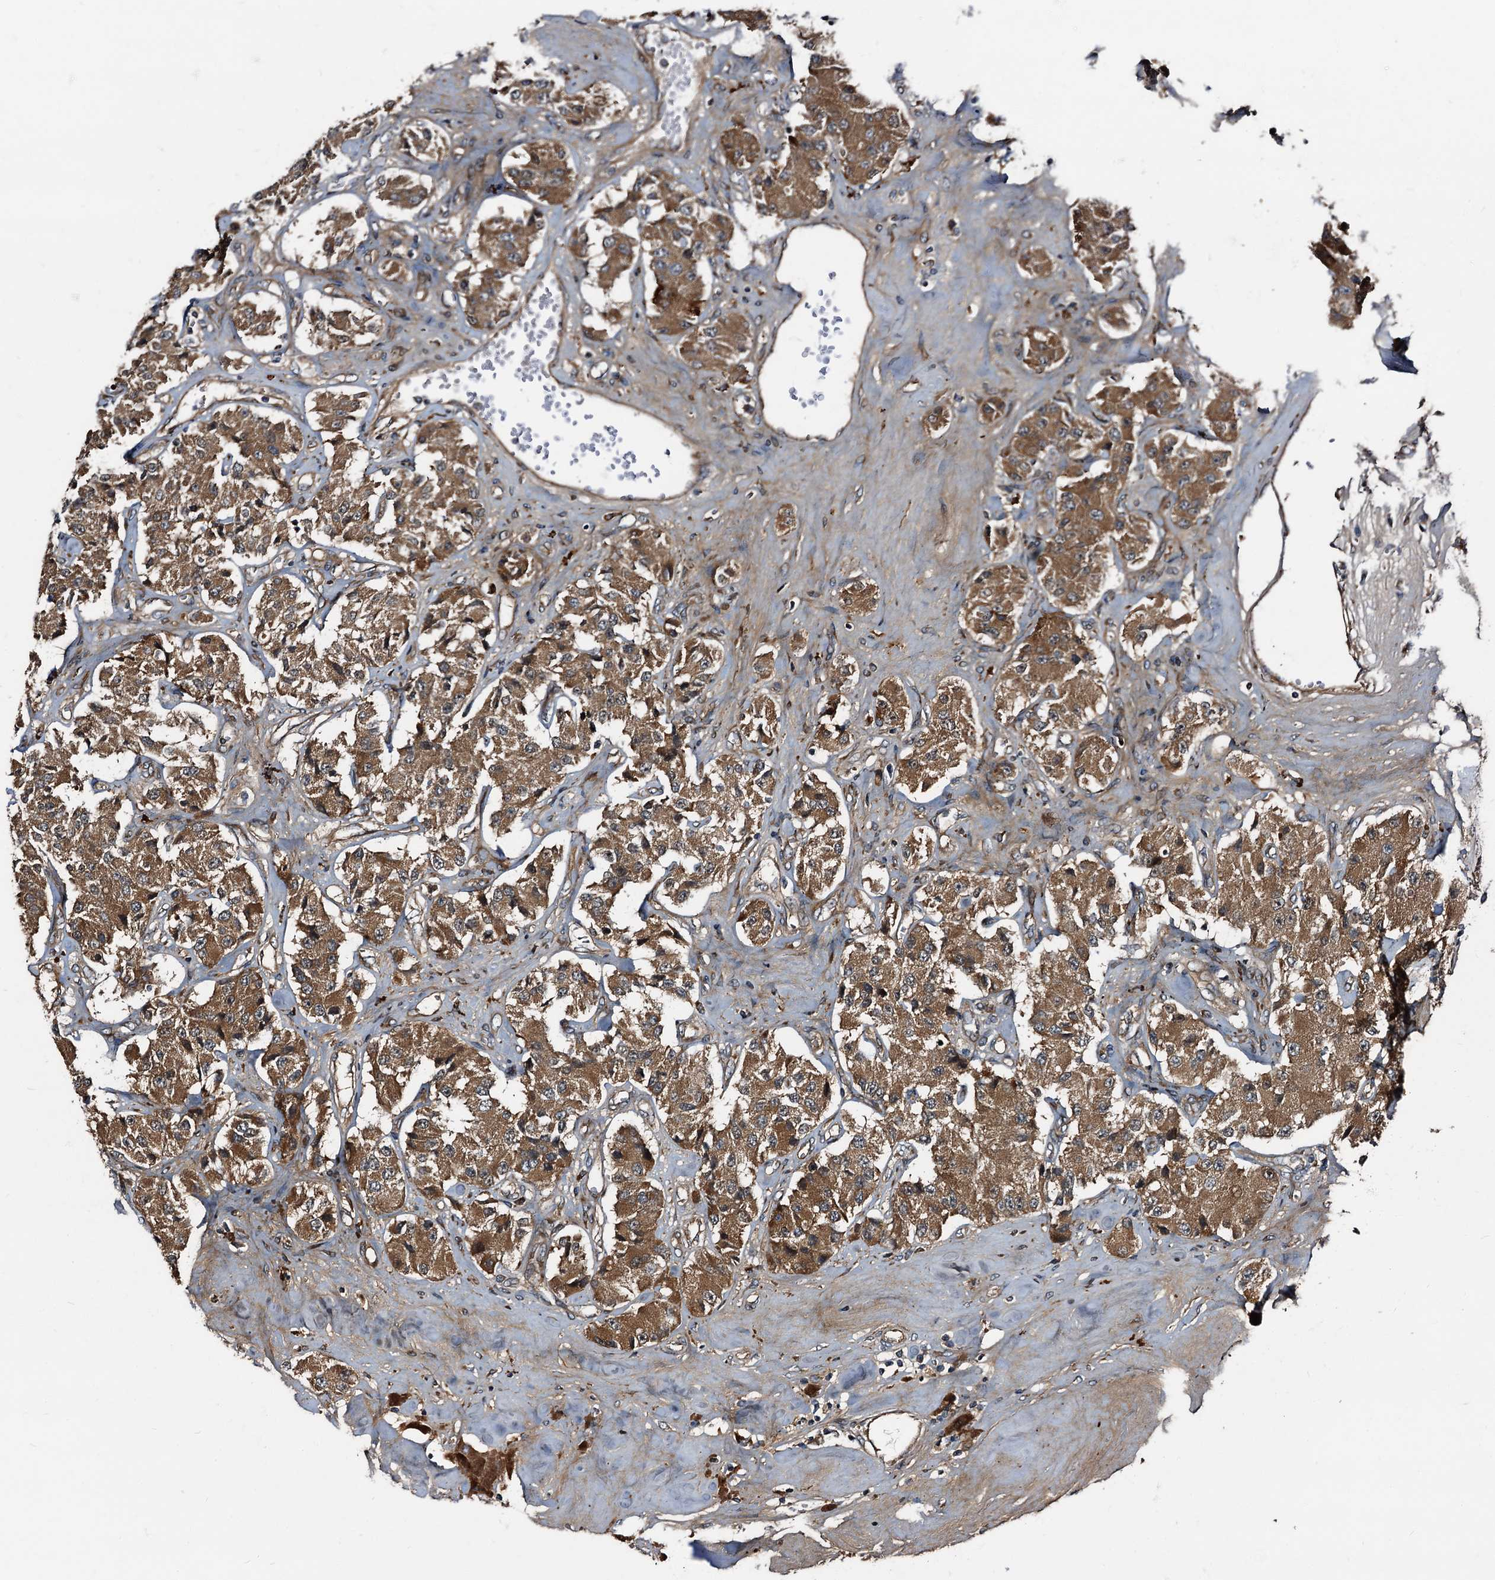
{"staining": {"intensity": "moderate", "quantity": ">75%", "location": "cytoplasmic/membranous"}, "tissue": "carcinoid", "cell_type": "Tumor cells", "image_type": "cancer", "snomed": [{"axis": "morphology", "description": "Carcinoid, malignant, NOS"}, {"axis": "topography", "description": "Pancreas"}], "caption": "High-magnification brightfield microscopy of carcinoid stained with DAB (brown) and counterstained with hematoxylin (blue). tumor cells exhibit moderate cytoplasmic/membranous staining is identified in approximately>75% of cells.", "gene": "PEX5", "patient": {"sex": "male", "age": 41}}